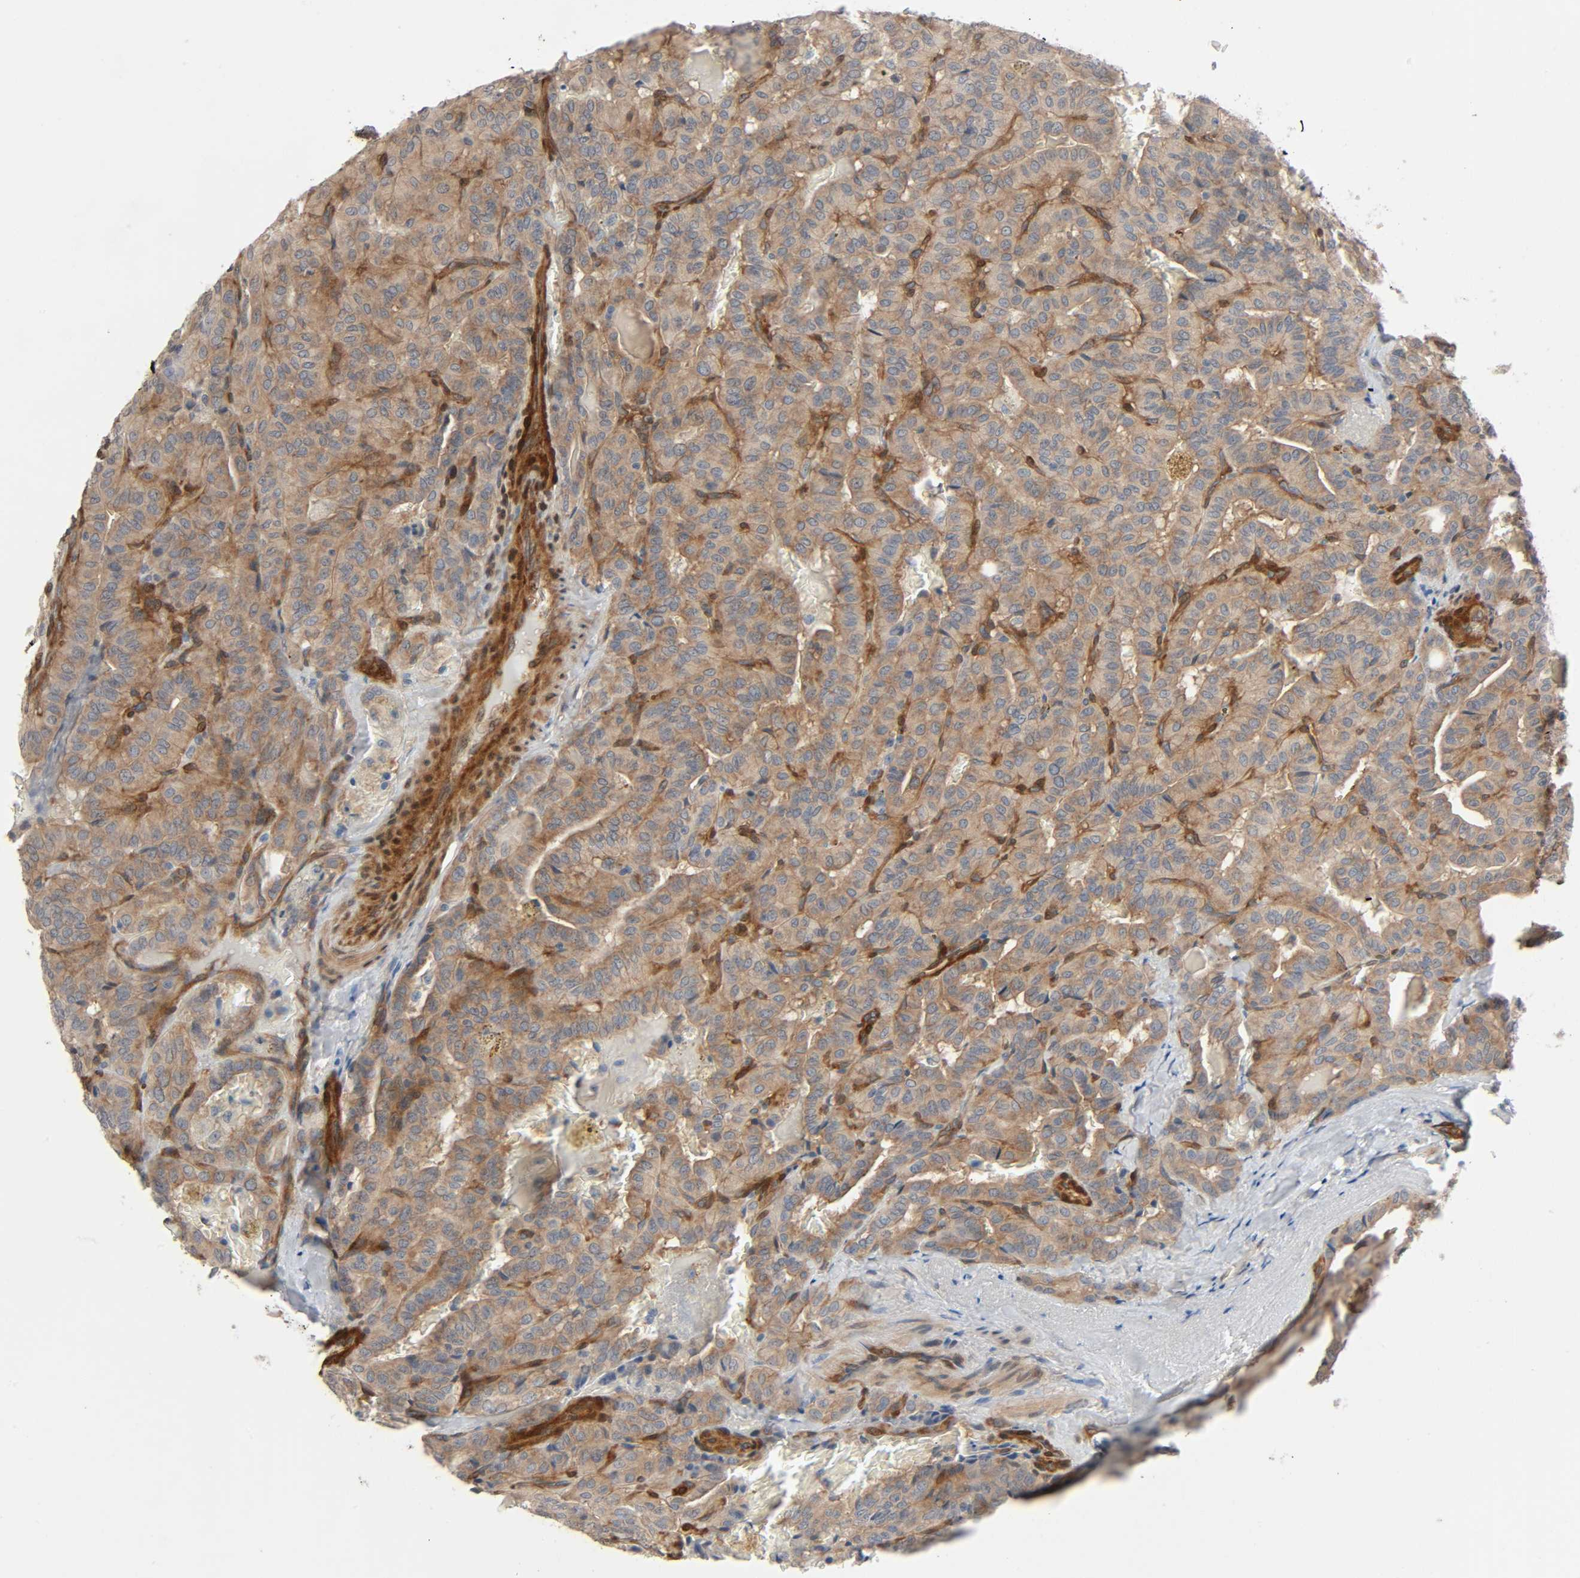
{"staining": {"intensity": "moderate", "quantity": ">75%", "location": "cytoplasmic/membranous"}, "tissue": "thyroid cancer", "cell_type": "Tumor cells", "image_type": "cancer", "snomed": [{"axis": "morphology", "description": "Papillary adenocarcinoma, NOS"}, {"axis": "topography", "description": "Thyroid gland"}], "caption": "An immunohistochemistry (IHC) photomicrograph of tumor tissue is shown. Protein staining in brown labels moderate cytoplasmic/membranous positivity in papillary adenocarcinoma (thyroid) within tumor cells. (DAB IHC, brown staining for protein, blue staining for nuclei).", "gene": "PTK2", "patient": {"sex": "male", "age": 77}}